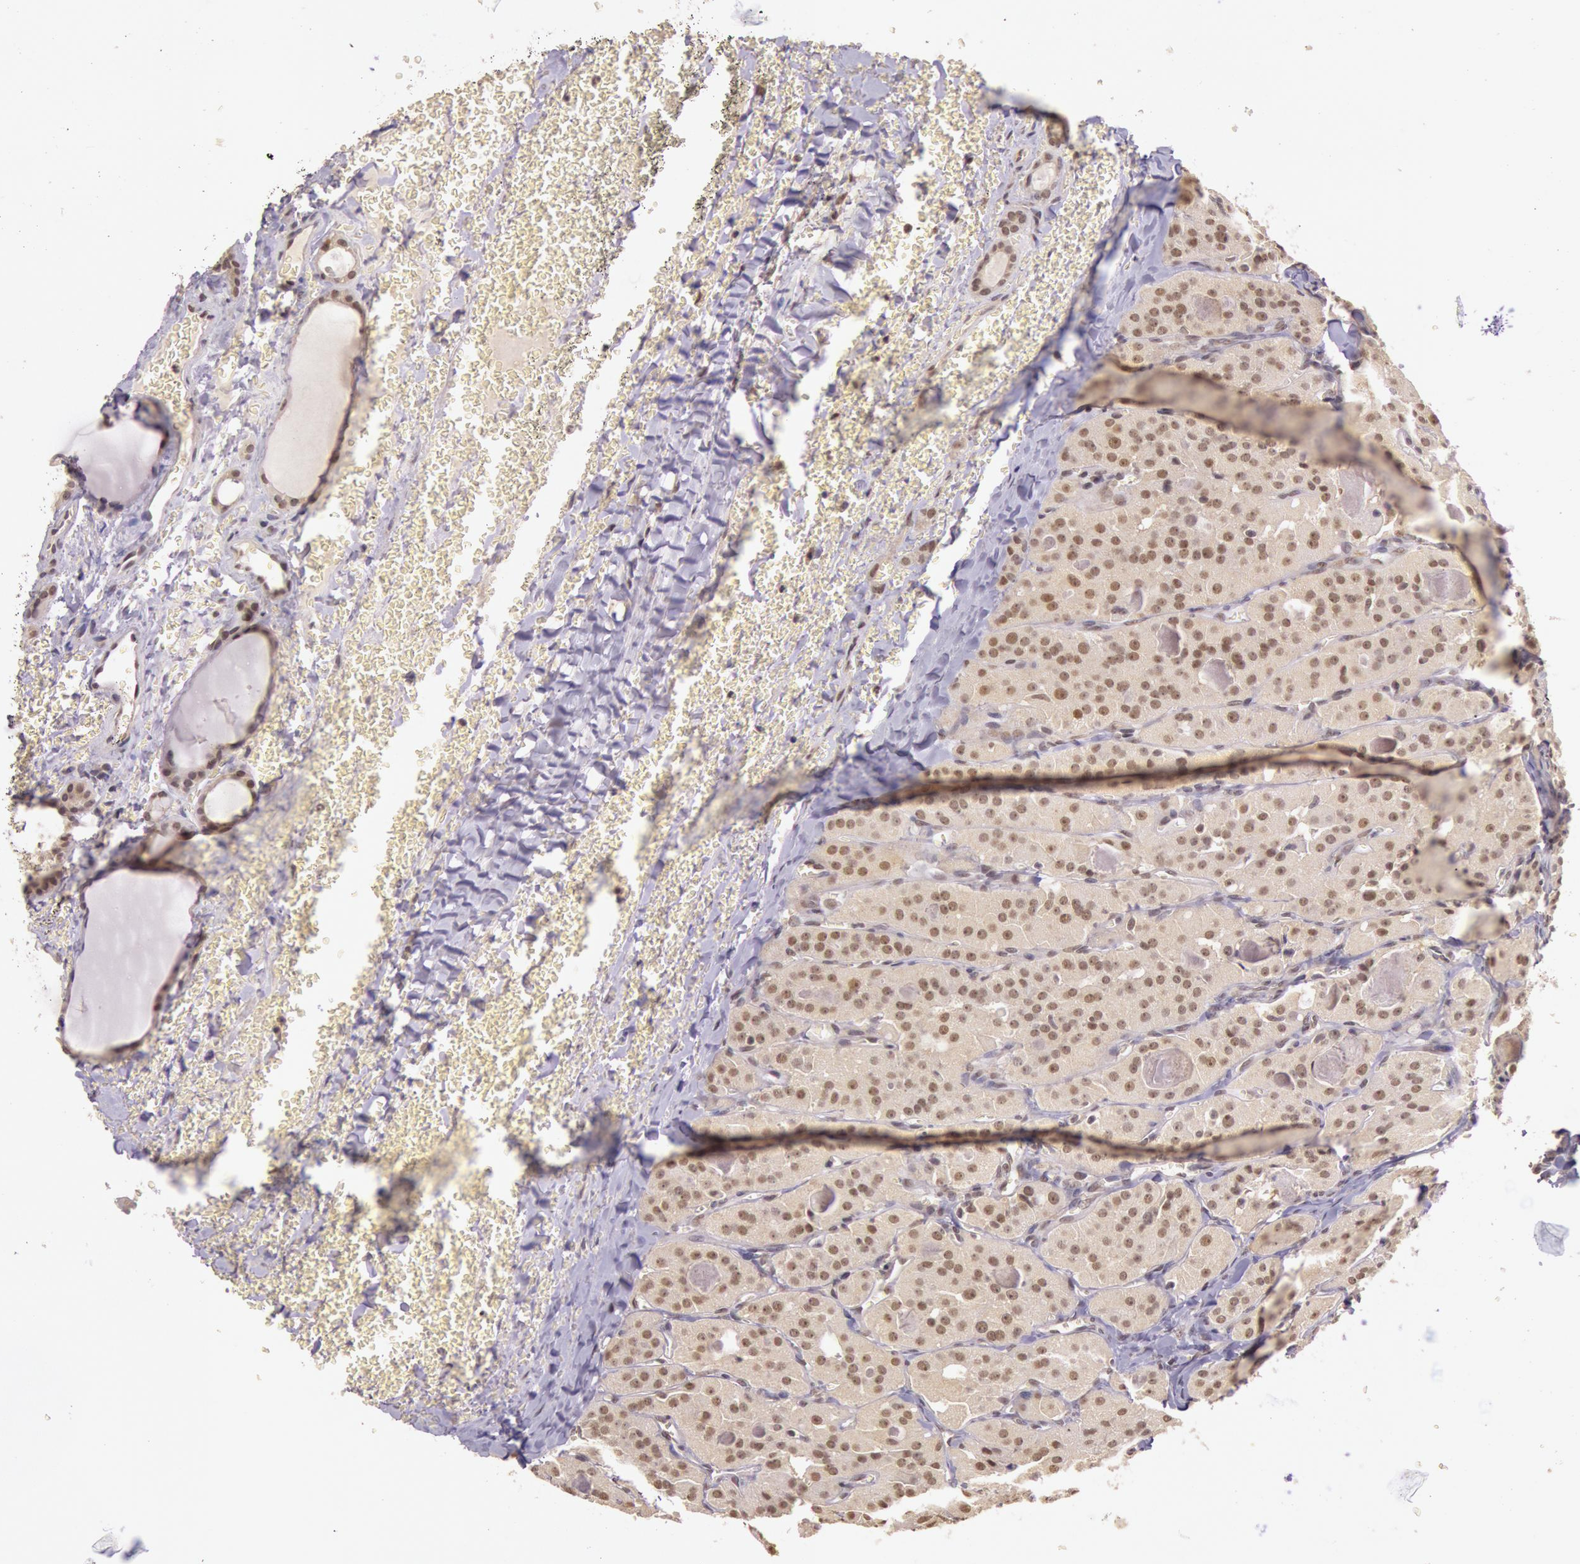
{"staining": {"intensity": "weak", "quantity": ">75%", "location": "cytoplasmic/membranous,nuclear"}, "tissue": "thyroid cancer", "cell_type": "Tumor cells", "image_type": "cancer", "snomed": [{"axis": "morphology", "description": "Carcinoma, NOS"}, {"axis": "topography", "description": "Thyroid gland"}], "caption": "IHC photomicrograph of neoplastic tissue: human thyroid cancer stained using immunohistochemistry displays low levels of weak protein expression localized specifically in the cytoplasmic/membranous and nuclear of tumor cells, appearing as a cytoplasmic/membranous and nuclear brown color.", "gene": "RTL10", "patient": {"sex": "male", "age": 76}}